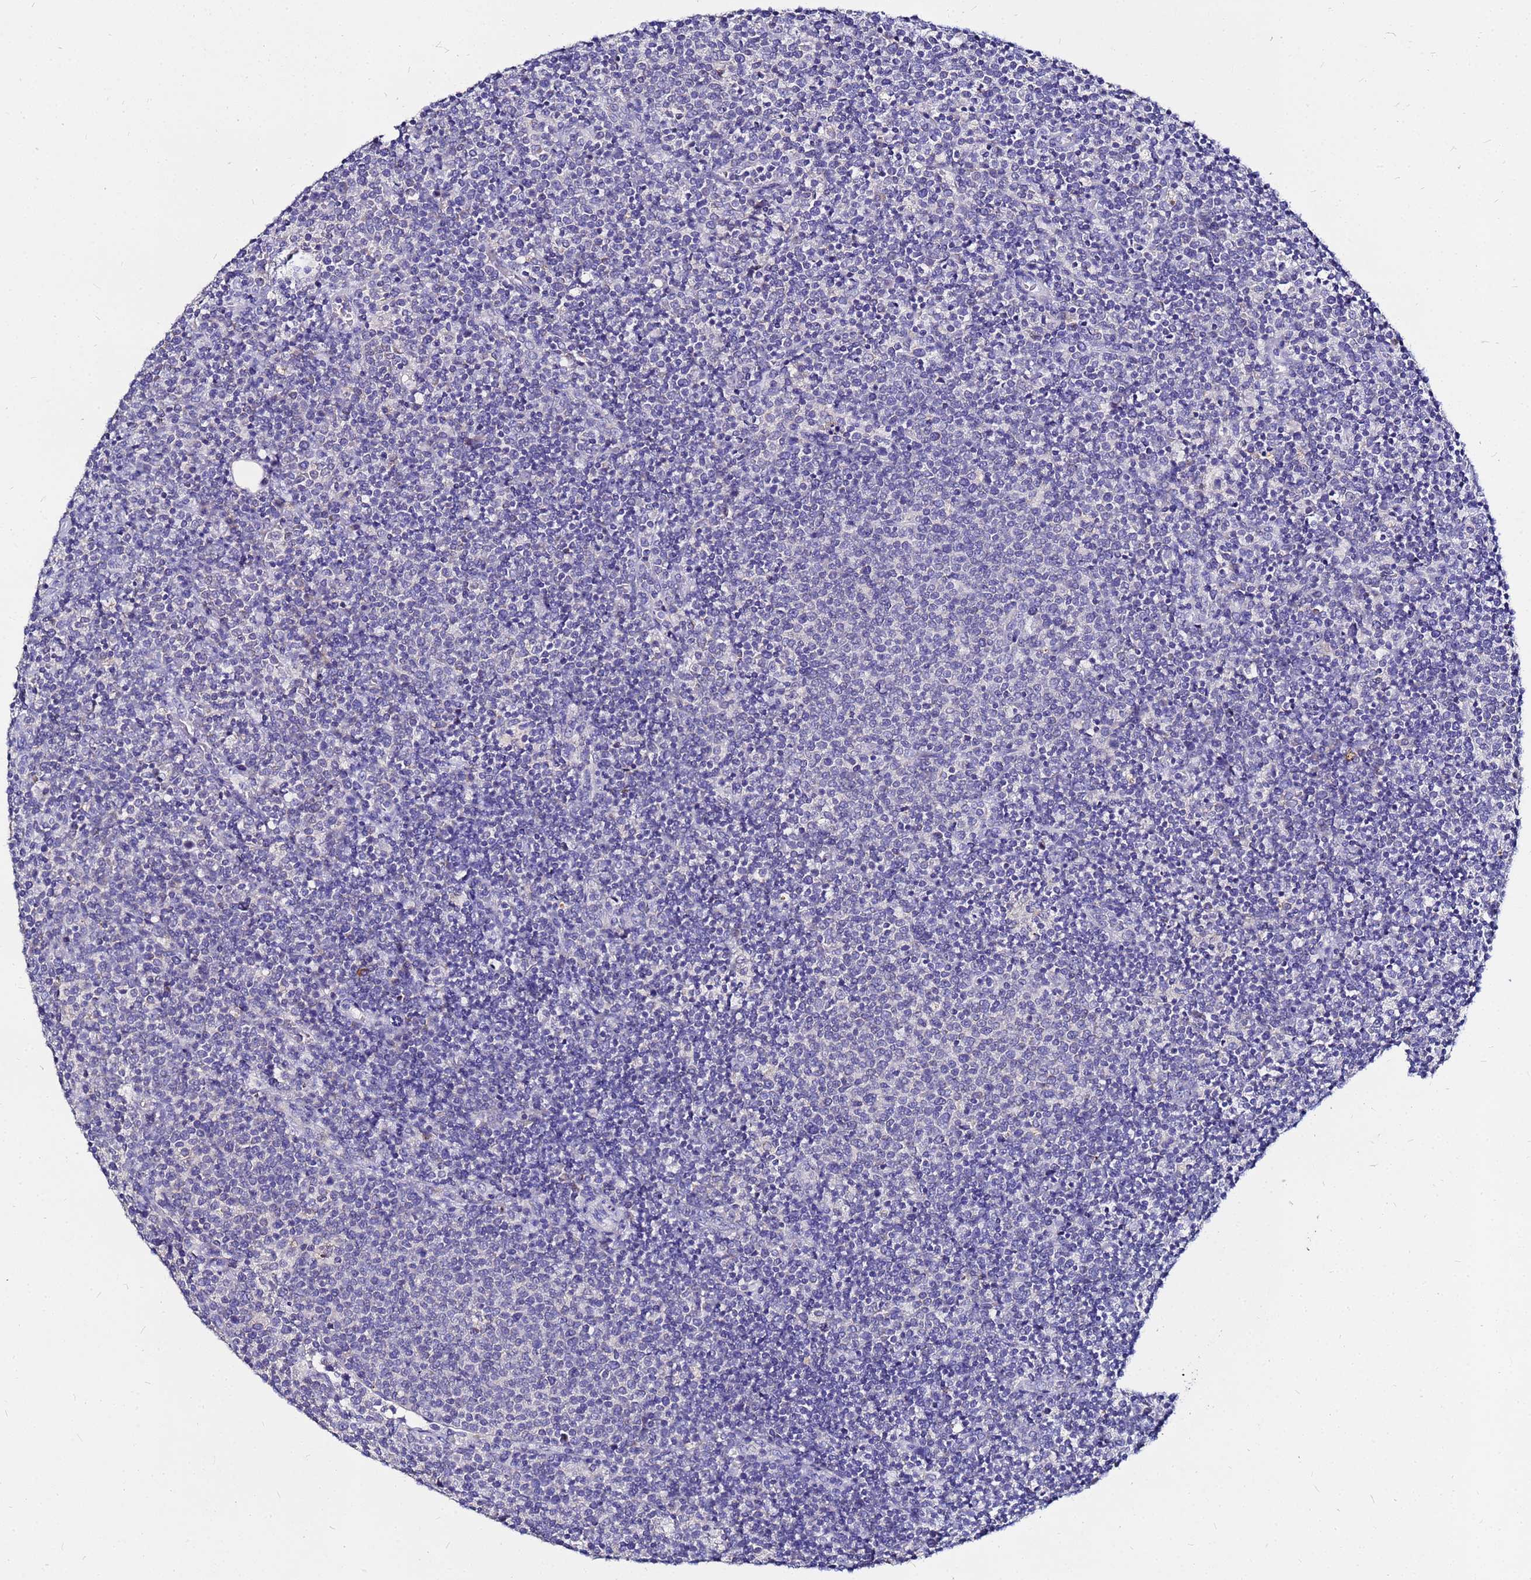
{"staining": {"intensity": "negative", "quantity": "none", "location": "none"}, "tissue": "lymphoma", "cell_type": "Tumor cells", "image_type": "cancer", "snomed": [{"axis": "morphology", "description": "Malignant lymphoma, non-Hodgkin's type, High grade"}, {"axis": "topography", "description": "Lymph node"}], "caption": "The micrograph reveals no significant expression in tumor cells of lymphoma.", "gene": "FAM183A", "patient": {"sex": "male", "age": 61}}